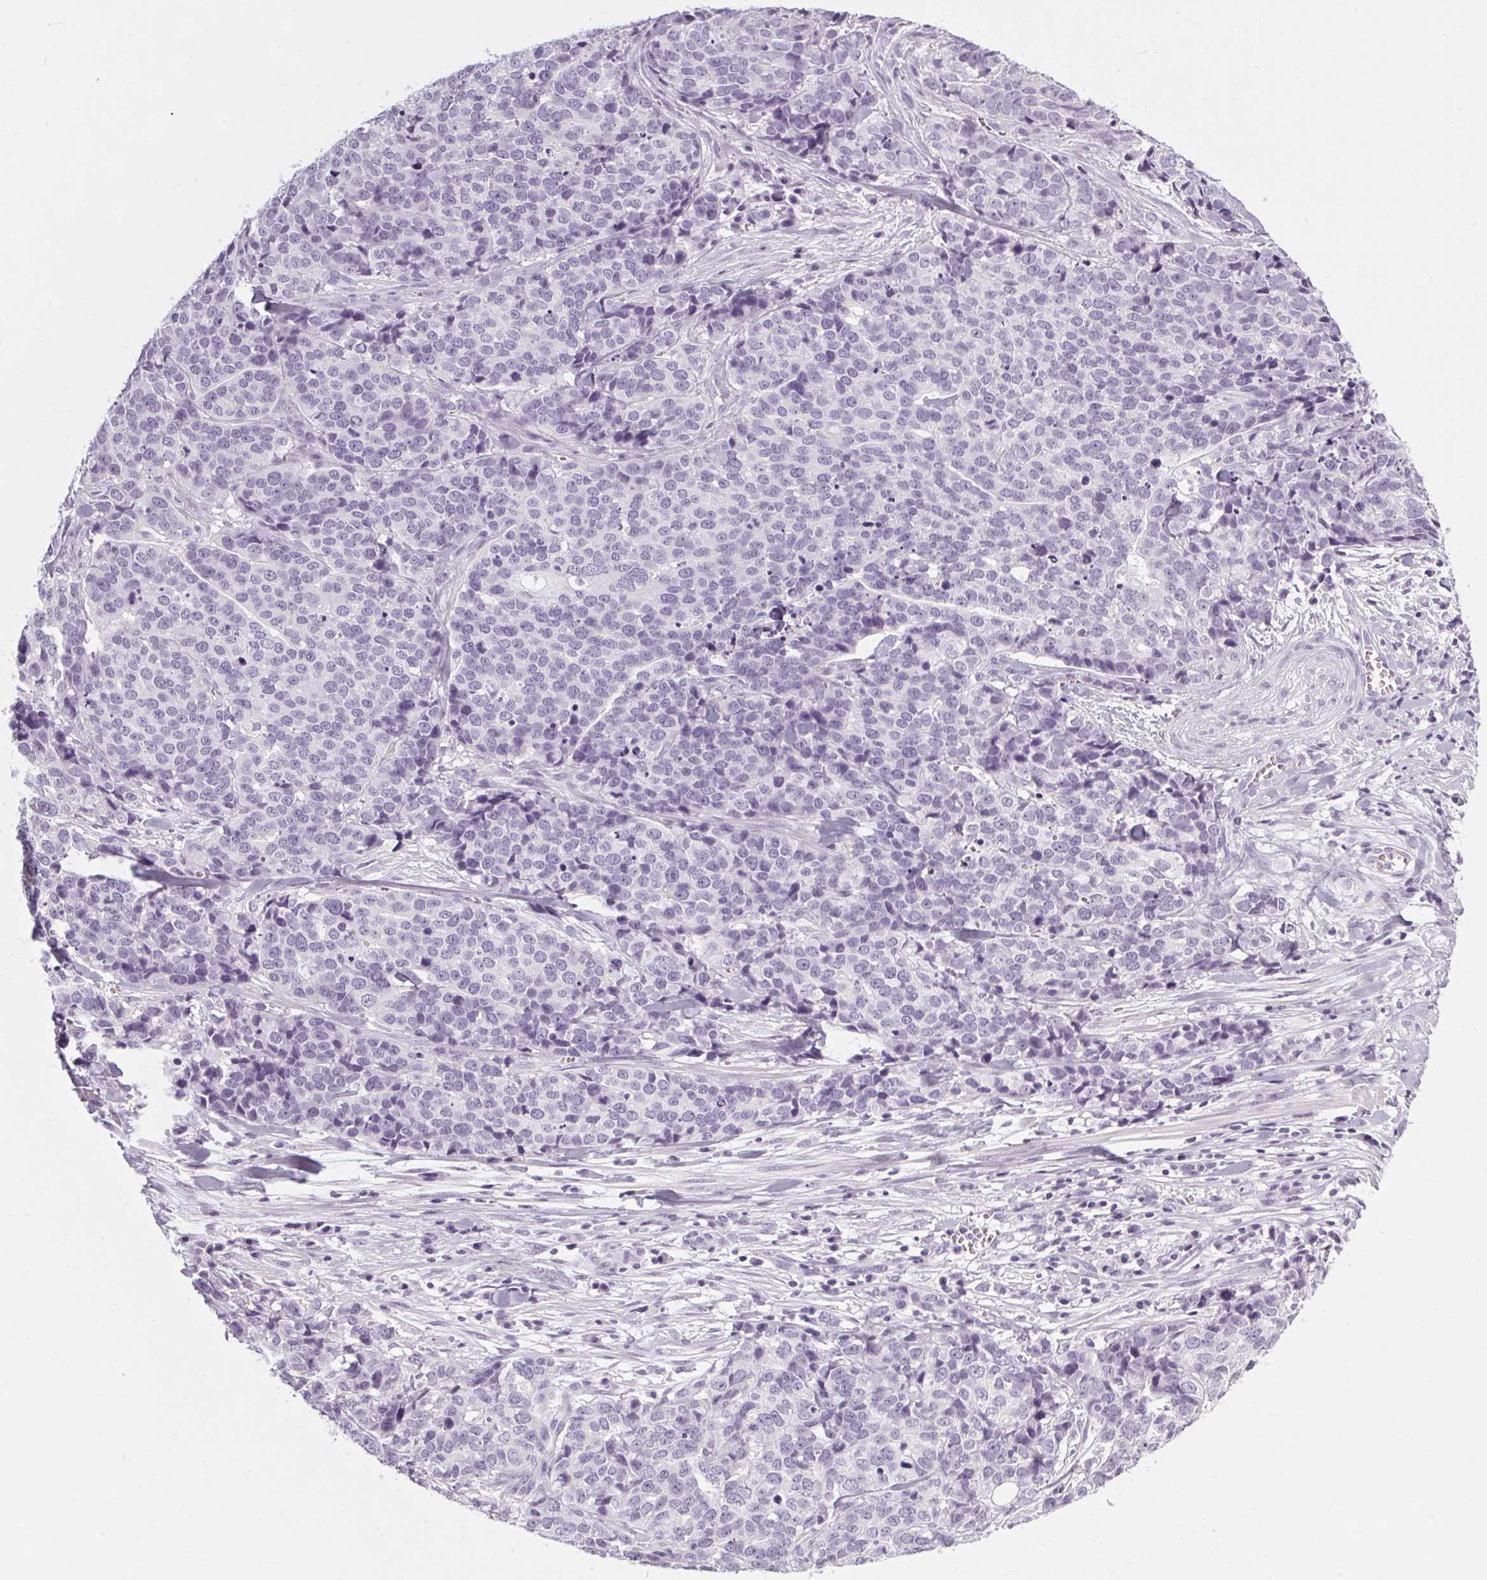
{"staining": {"intensity": "negative", "quantity": "none", "location": "none"}, "tissue": "ovarian cancer", "cell_type": "Tumor cells", "image_type": "cancer", "snomed": [{"axis": "morphology", "description": "Carcinoma, endometroid"}, {"axis": "topography", "description": "Ovary"}], "caption": "A high-resolution image shows immunohistochemistry (IHC) staining of ovarian cancer, which demonstrates no significant staining in tumor cells. (DAB IHC, high magnification).", "gene": "POMC", "patient": {"sex": "female", "age": 65}}